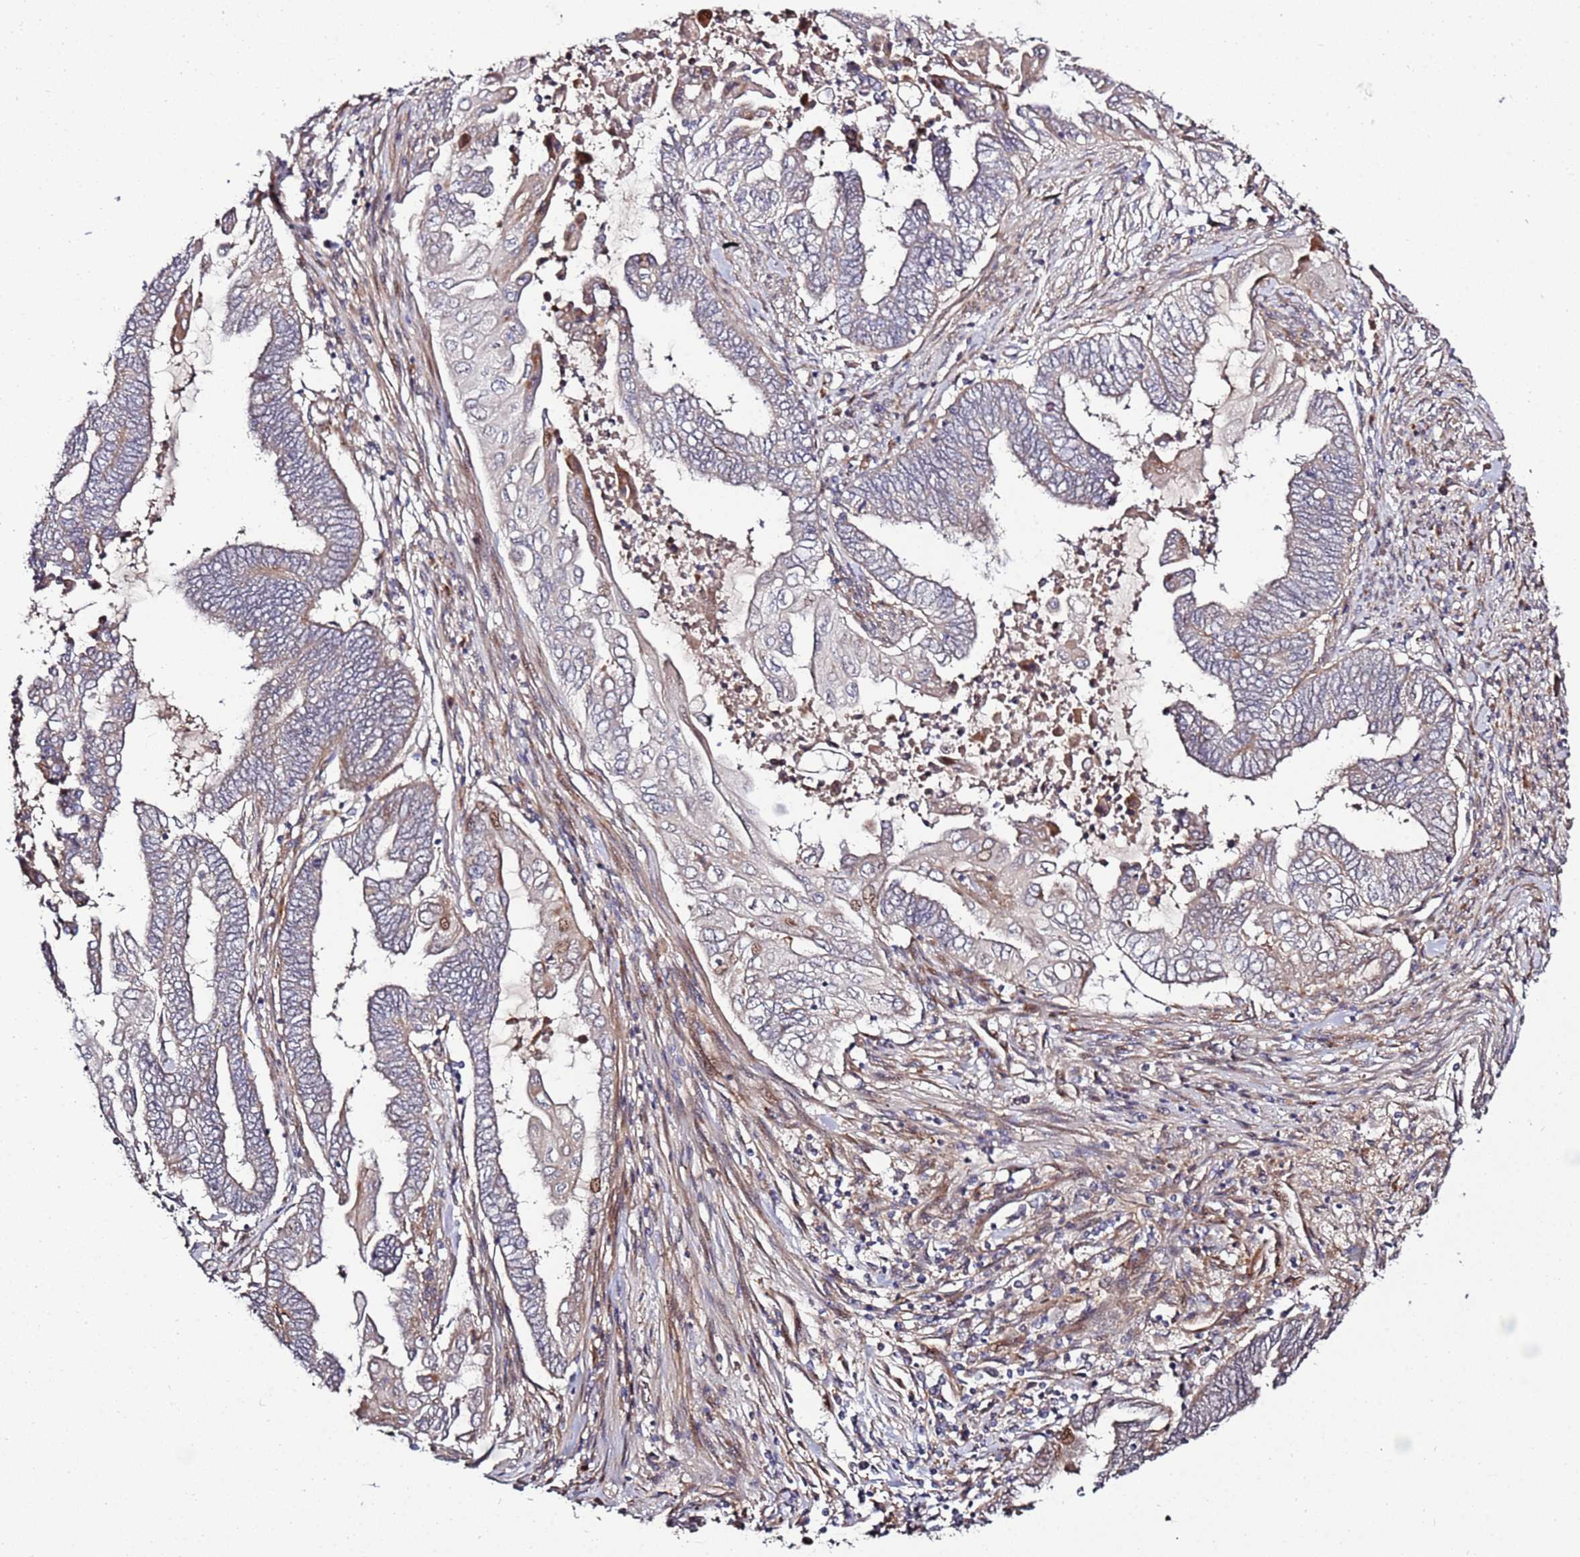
{"staining": {"intensity": "weak", "quantity": "<25%", "location": "cytoplasmic/membranous"}, "tissue": "endometrial cancer", "cell_type": "Tumor cells", "image_type": "cancer", "snomed": [{"axis": "morphology", "description": "Adenocarcinoma, NOS"}, {"axis": "topography", "description": "Uterus"}, {"axis": "topography", "description": "Endometrium"}], "caption": "This photomicrograph is of adenocarcinoma (endometrial) stained with immunohistochemistry to label a protein in brown with the nuclei are counter-stained blue. There is no staining in tumor cells.", "gene": "RHBDL1", "patient": {"sex": "female", "age": 70}}